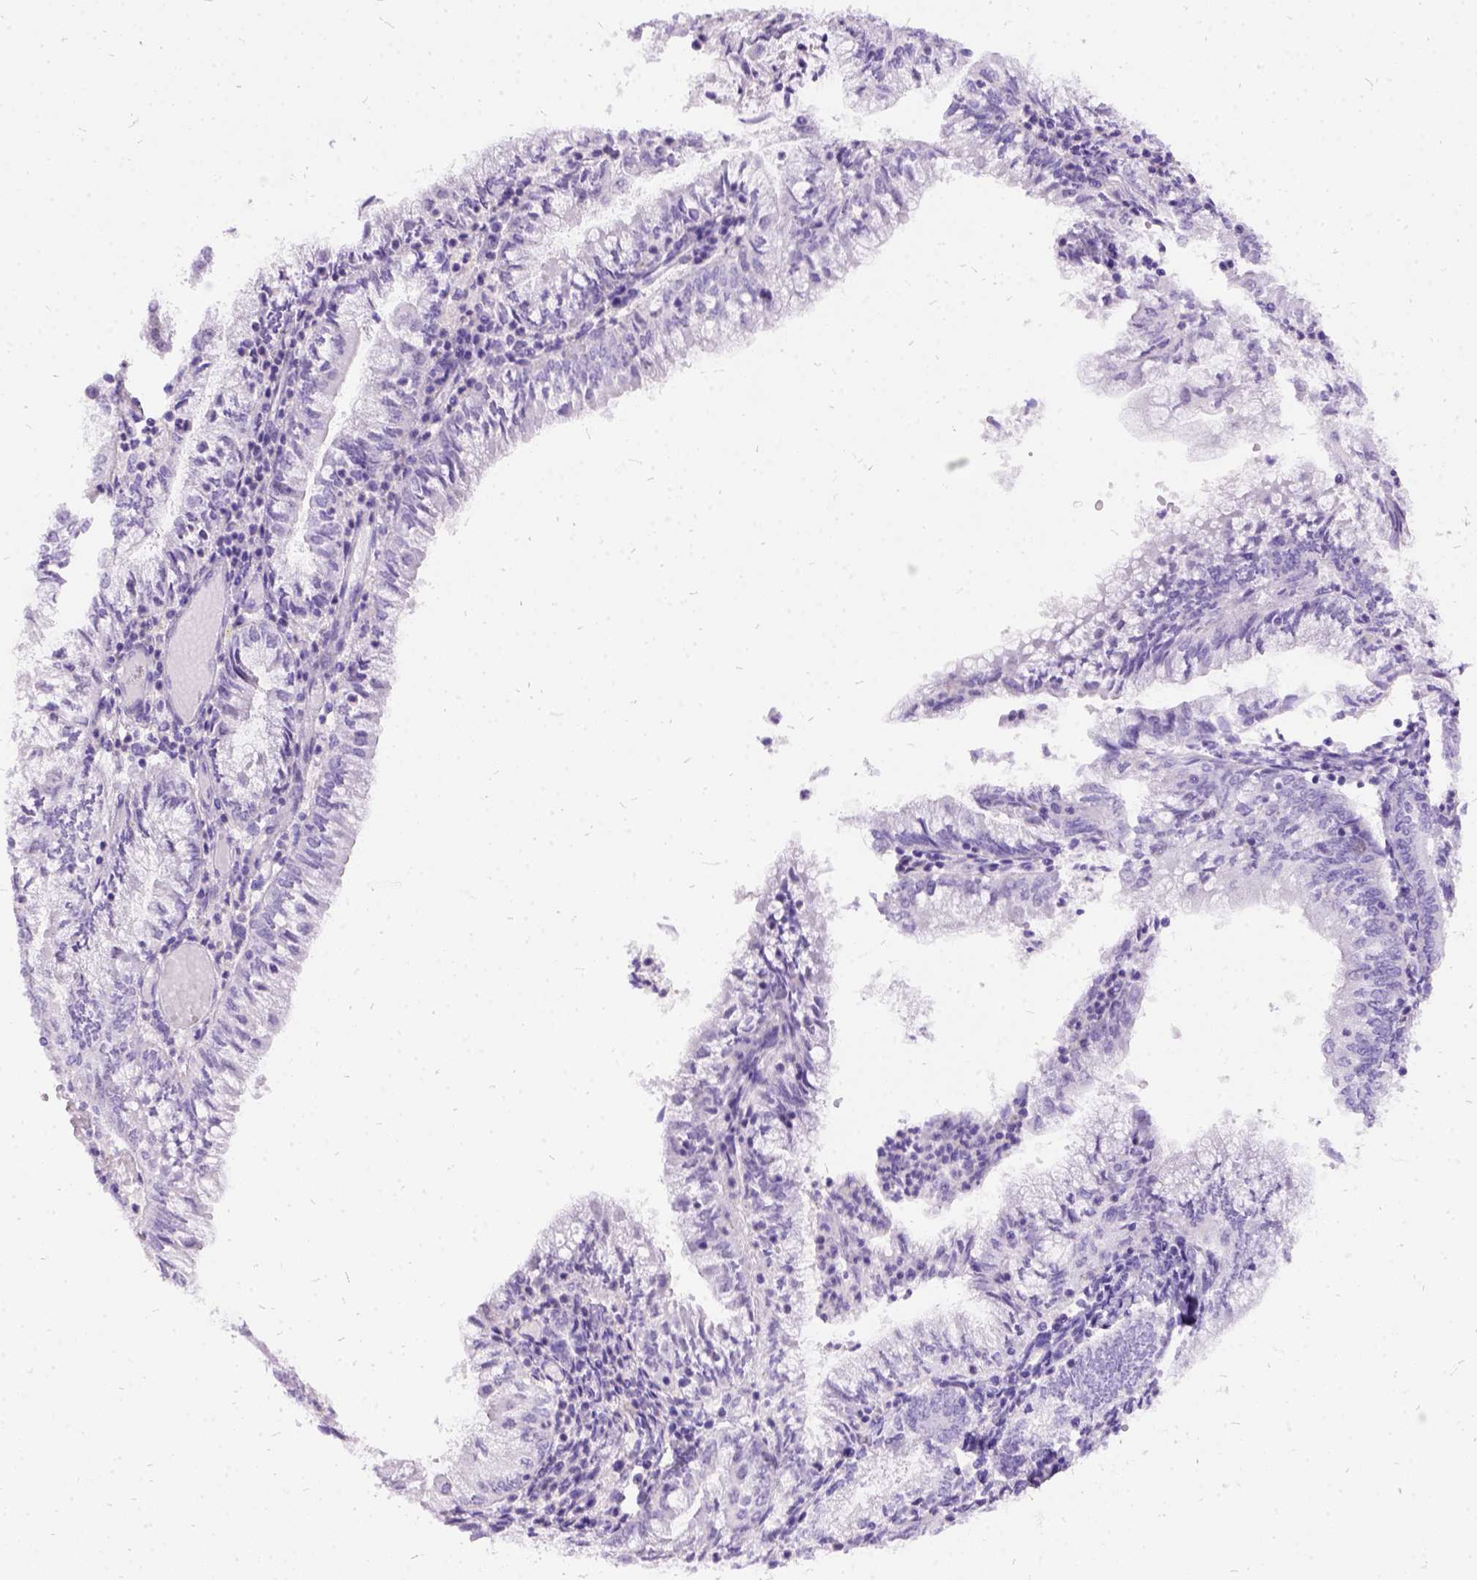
{"staining": {"intensity": "negative", "quantity": "none", "location": "none"}, "tissue": "endometrial cancer", "cell_type": "Tumor cells", "image_type": "cancer", "snomed": [{"axis": "morphology", "description": "Adenocarcinoma, NOS"}, {"axis": "topography", "description": "Endometrium"}], "caption": "High magnification brightfield microscopy of endometrial adenocarcinoma stained with DAB (brown) and counterstained with hematoxylin (blue): tumor cells show no significant expression. (DAB immunohistochemistry with hematoxylin counter stain).", "gene": "PRG2", "patient": {"sex": "female", "age": 55}}